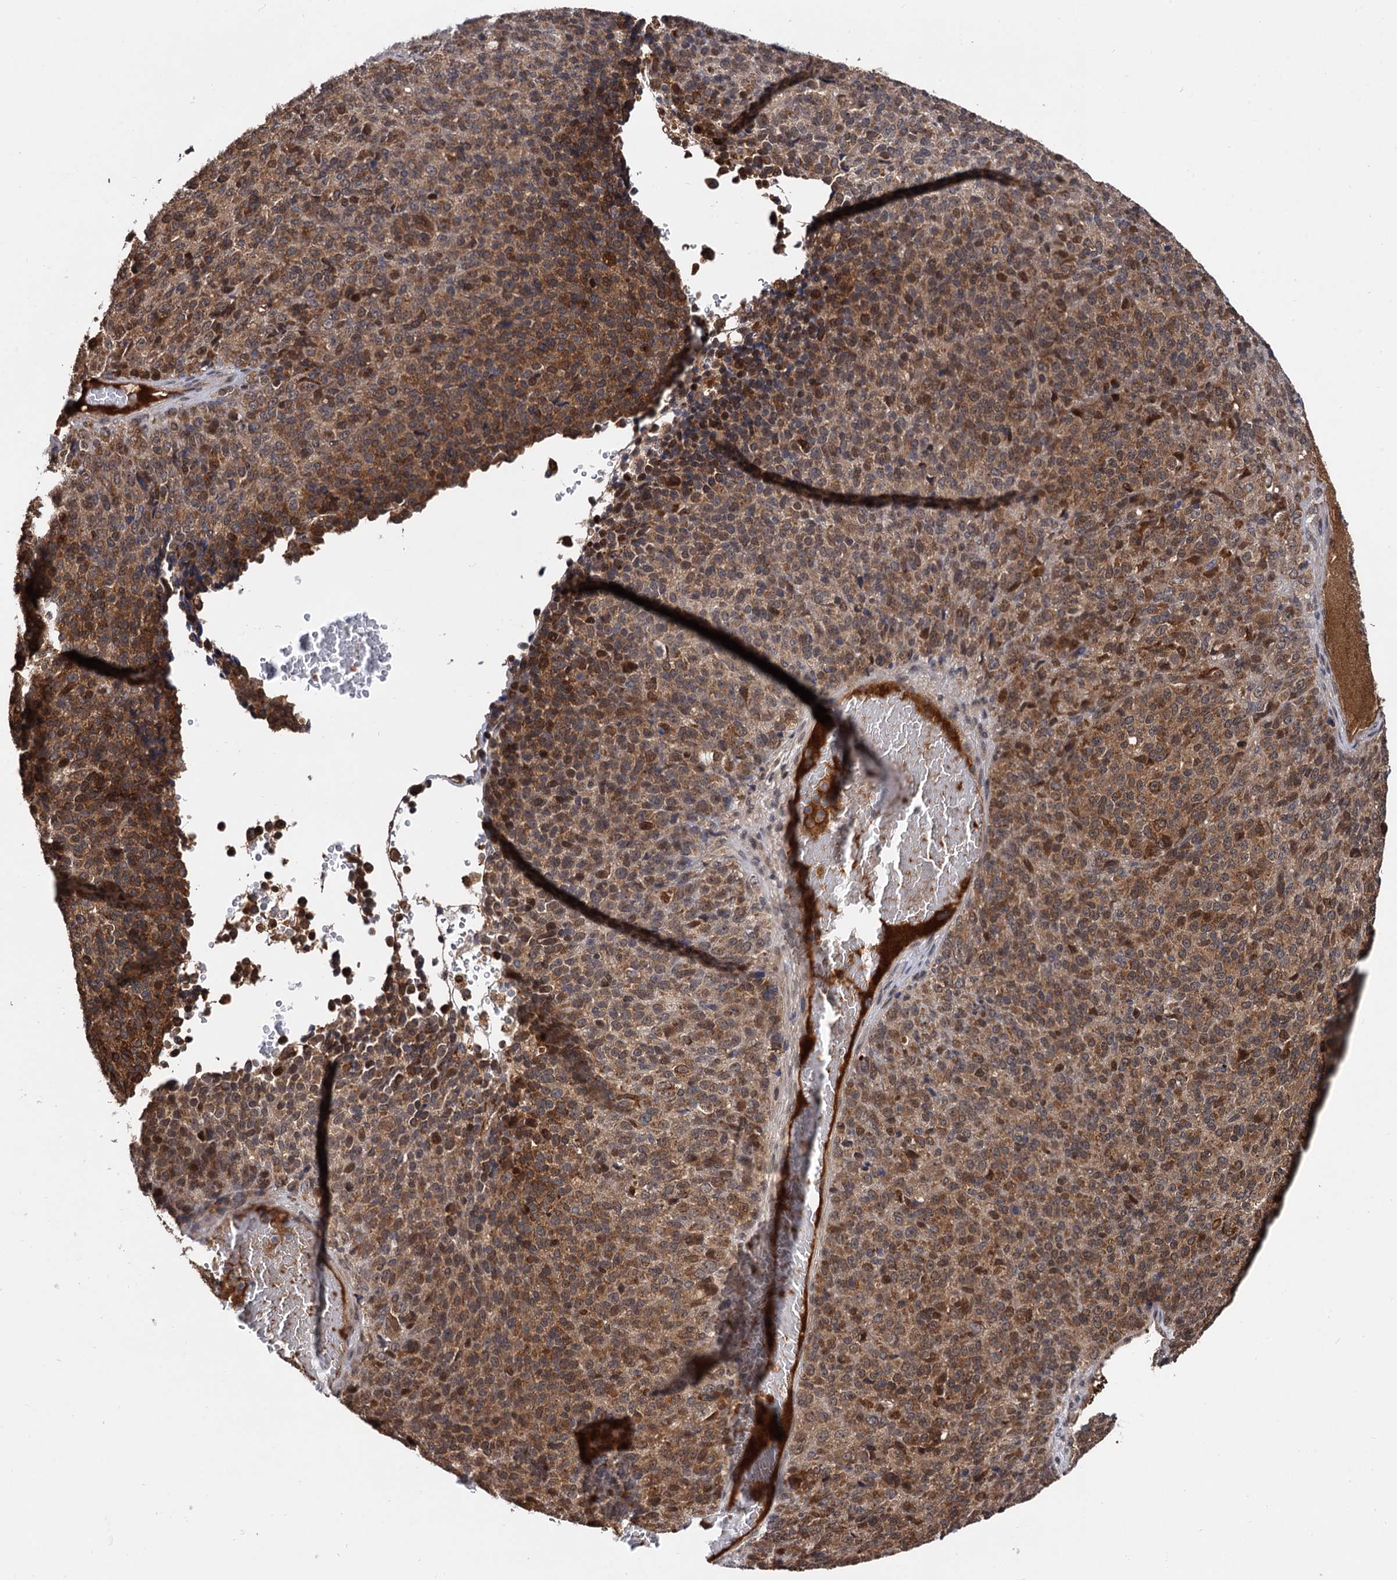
{"staining": {"intensity": "moderate", "quantity": ">75%", "location": "cytoplasmic/membranous"}, "tissue": "melanoma", "cell_type": "Tumor cells", "image_type": "cancer", "snomed": [{"axis": "morphology", "description": "Malignant melanoma, Metastatic site"}, {"axis": "topography", "description": "Brain"}], "caption": "Protein expression analysis of malignant melanoma (metastatic site) exhibits moderate cytoplasmic/membranous staining in about >75% of tumor cells.", "gene": "SELENOP", "patient": {"sex": "female", "age": 56}}